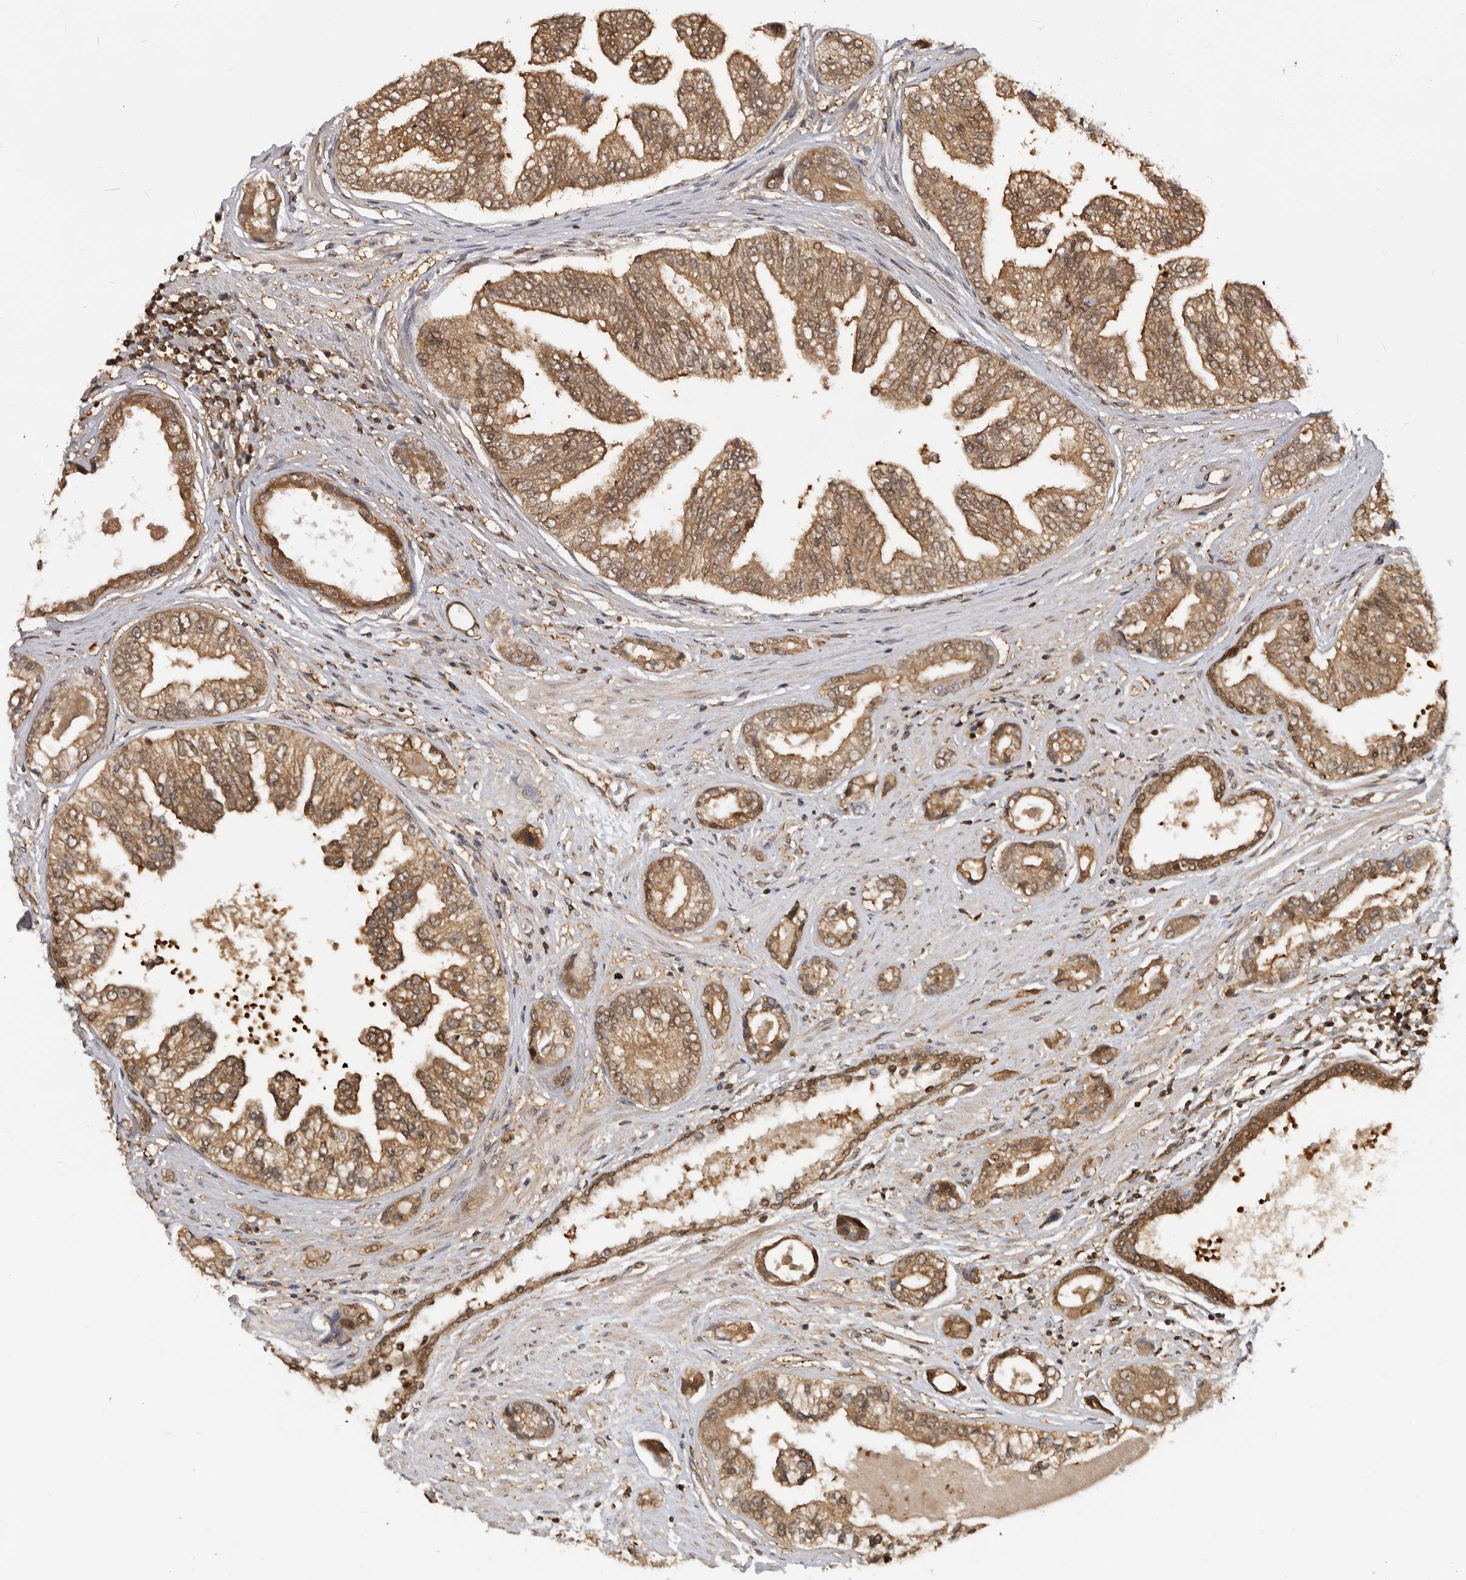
{"staining": {"intensity": "moderate", "quantity": ">75%", "location": "cytoplasmic/membranous,nuclear"}, "tissue": "prostate cancer", "cell_type": "Tumor cells", "image_type": "cancer", "snomed": [{"axis": "morphology", "description": "Adenocarcinoma, High grade"}, {"axis": "topography", "description": "Prostate"}], "caption": "Human prostate cancer (adenocarcinoma (high-grade)) stained for a protein (brown) shows moderate cytoplasmic/membranous and nuclear positive positivity in approximately >75% of tumor cells.", "gene": "ADPRS", "patient": {"sex": "male", "age": 61}}